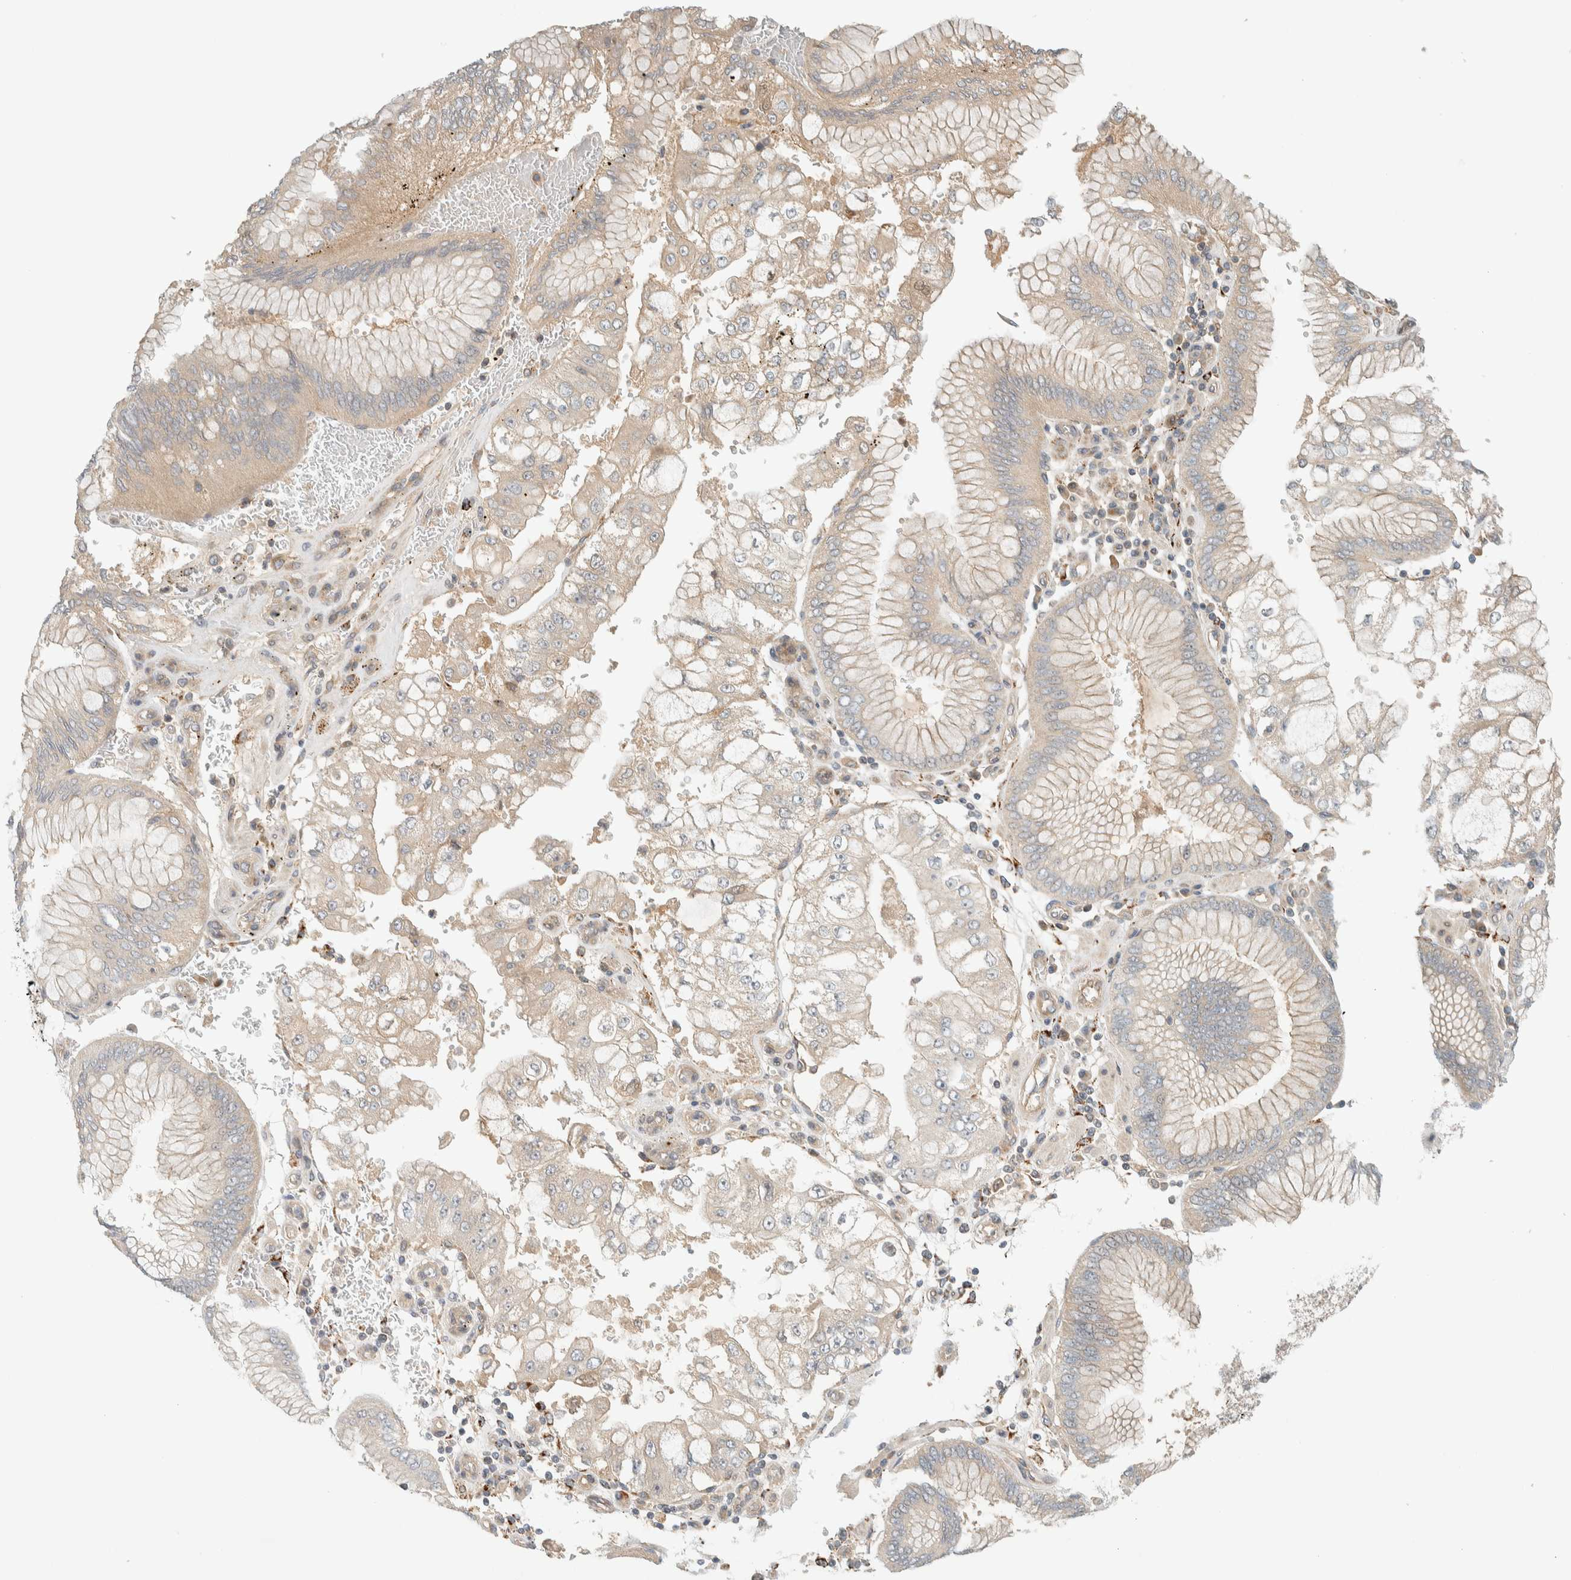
{"staining": {"intensity": "weak", "quantity": "25%-75%", "location": "cytoplasmic/membranous"}, "tissue": "stomach cancer", "cell_type": "Tumor cells", "image_type": "cancer", "snomed": [{"axis": "morphology", "description": "Adenocarcinoma, NOS"}, {"axis": "topography", "description": "Stomach"}], "caption": "DAB (3,3'-diaminobenzidine) immunohistochemical staining of human stomach cancer reveals weak cytoplasmic/membranous protein expression in approximately 25%-75% of tumor cells.", "gene": "FAM167A", "patient": {"sex": "male", "age": 76}}